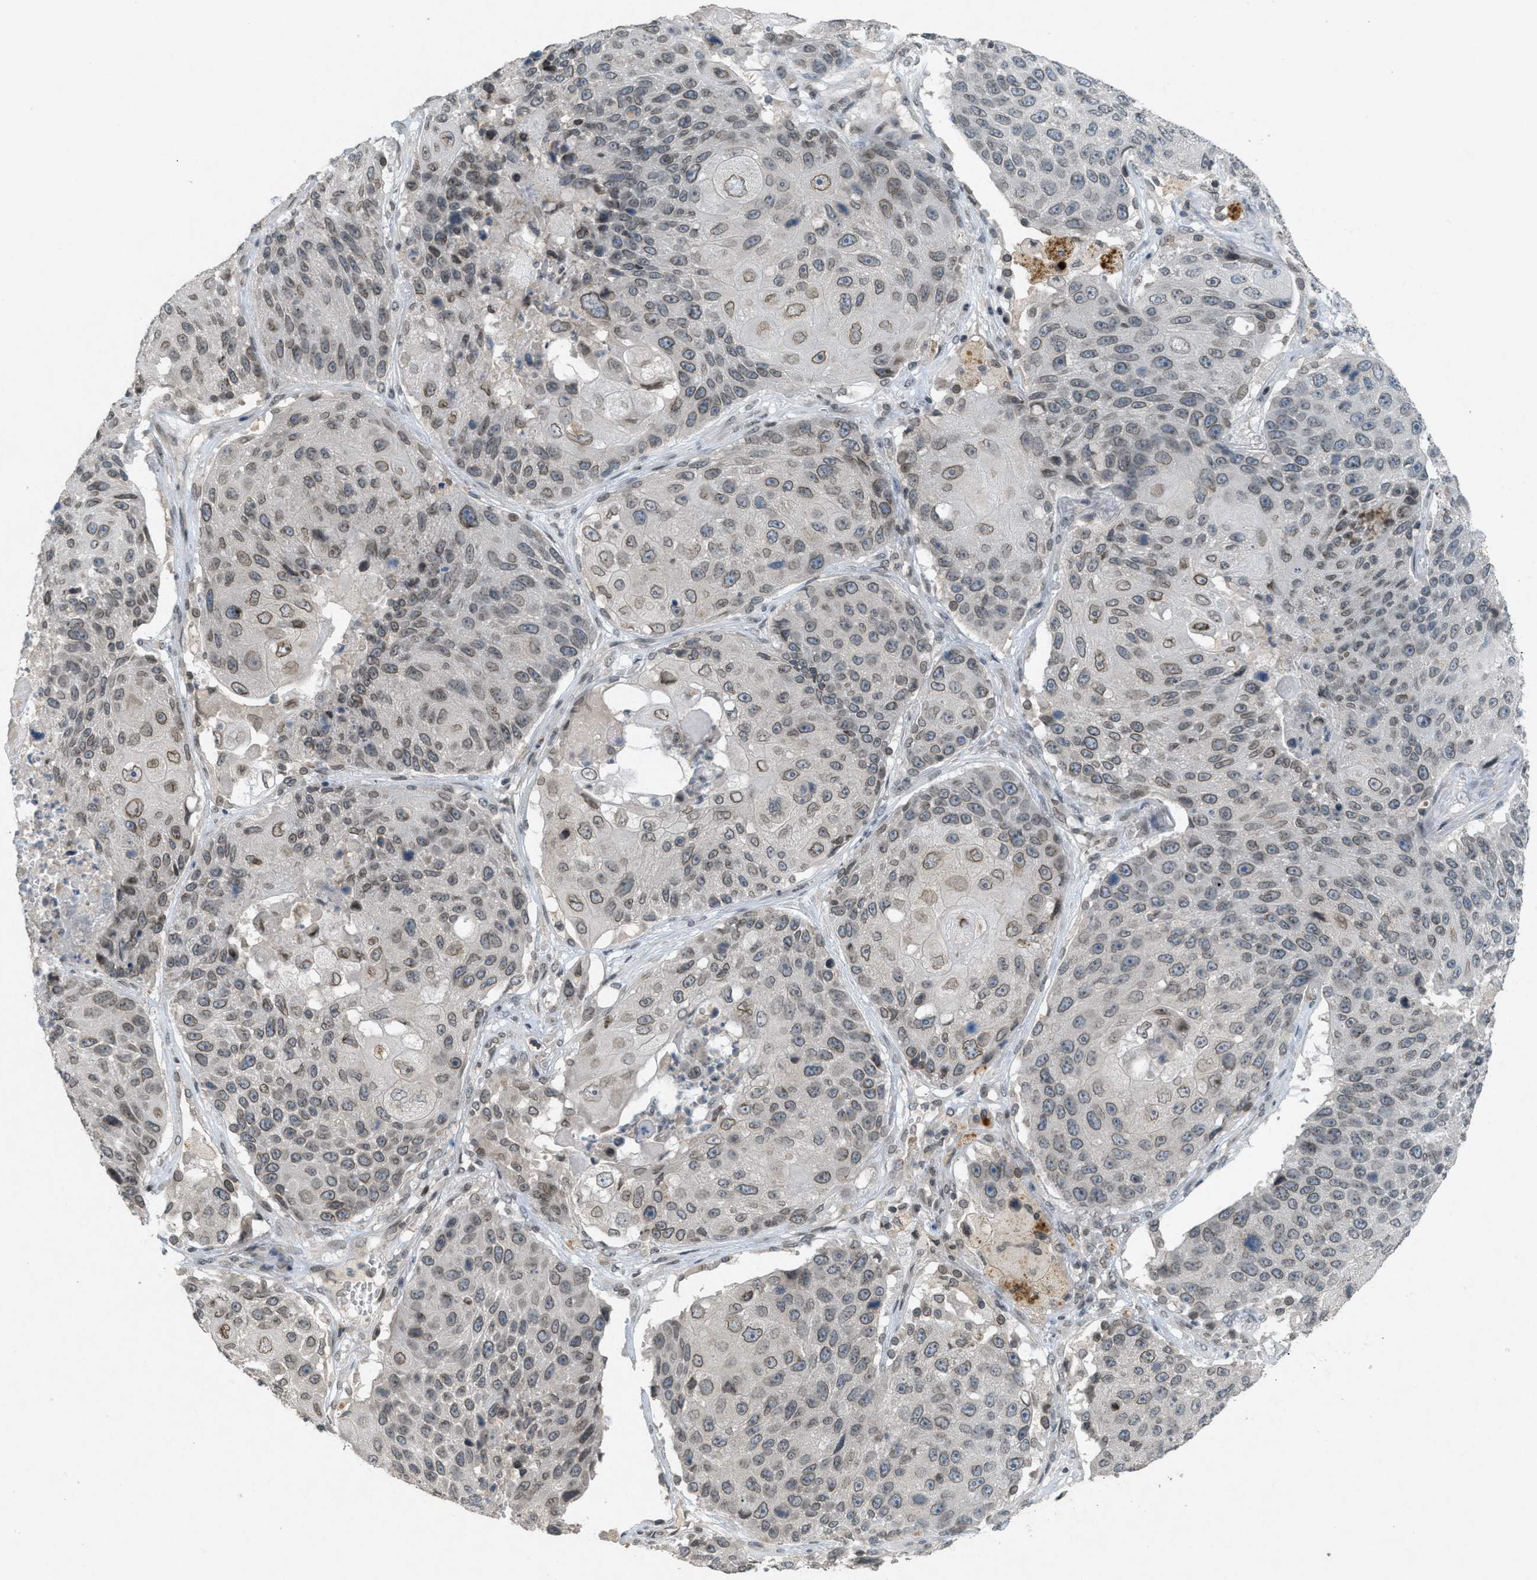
{"staining": {"intensity": "weak", "quantity": ">75%", "location": "cytoplasmic/membranous,nuclear"}, "tissue": "lung cancer", "cell_type": "Tumor cells", "image_type": "cancer", "snomed": [{"axis": "morphology", "description": "Squamous cell carcinoma, NOS"}, {"axis": "topography", "description": "Lung"}], "caption": "The immunohistochemical stain labels weak cytoplasmic/membranous and nuclear positivity in tumor cells of lung cancer (squamous cell carcinoma) tissue.", "gene": "ABHD6", "patient": {"sex": "male", "age": 61}}